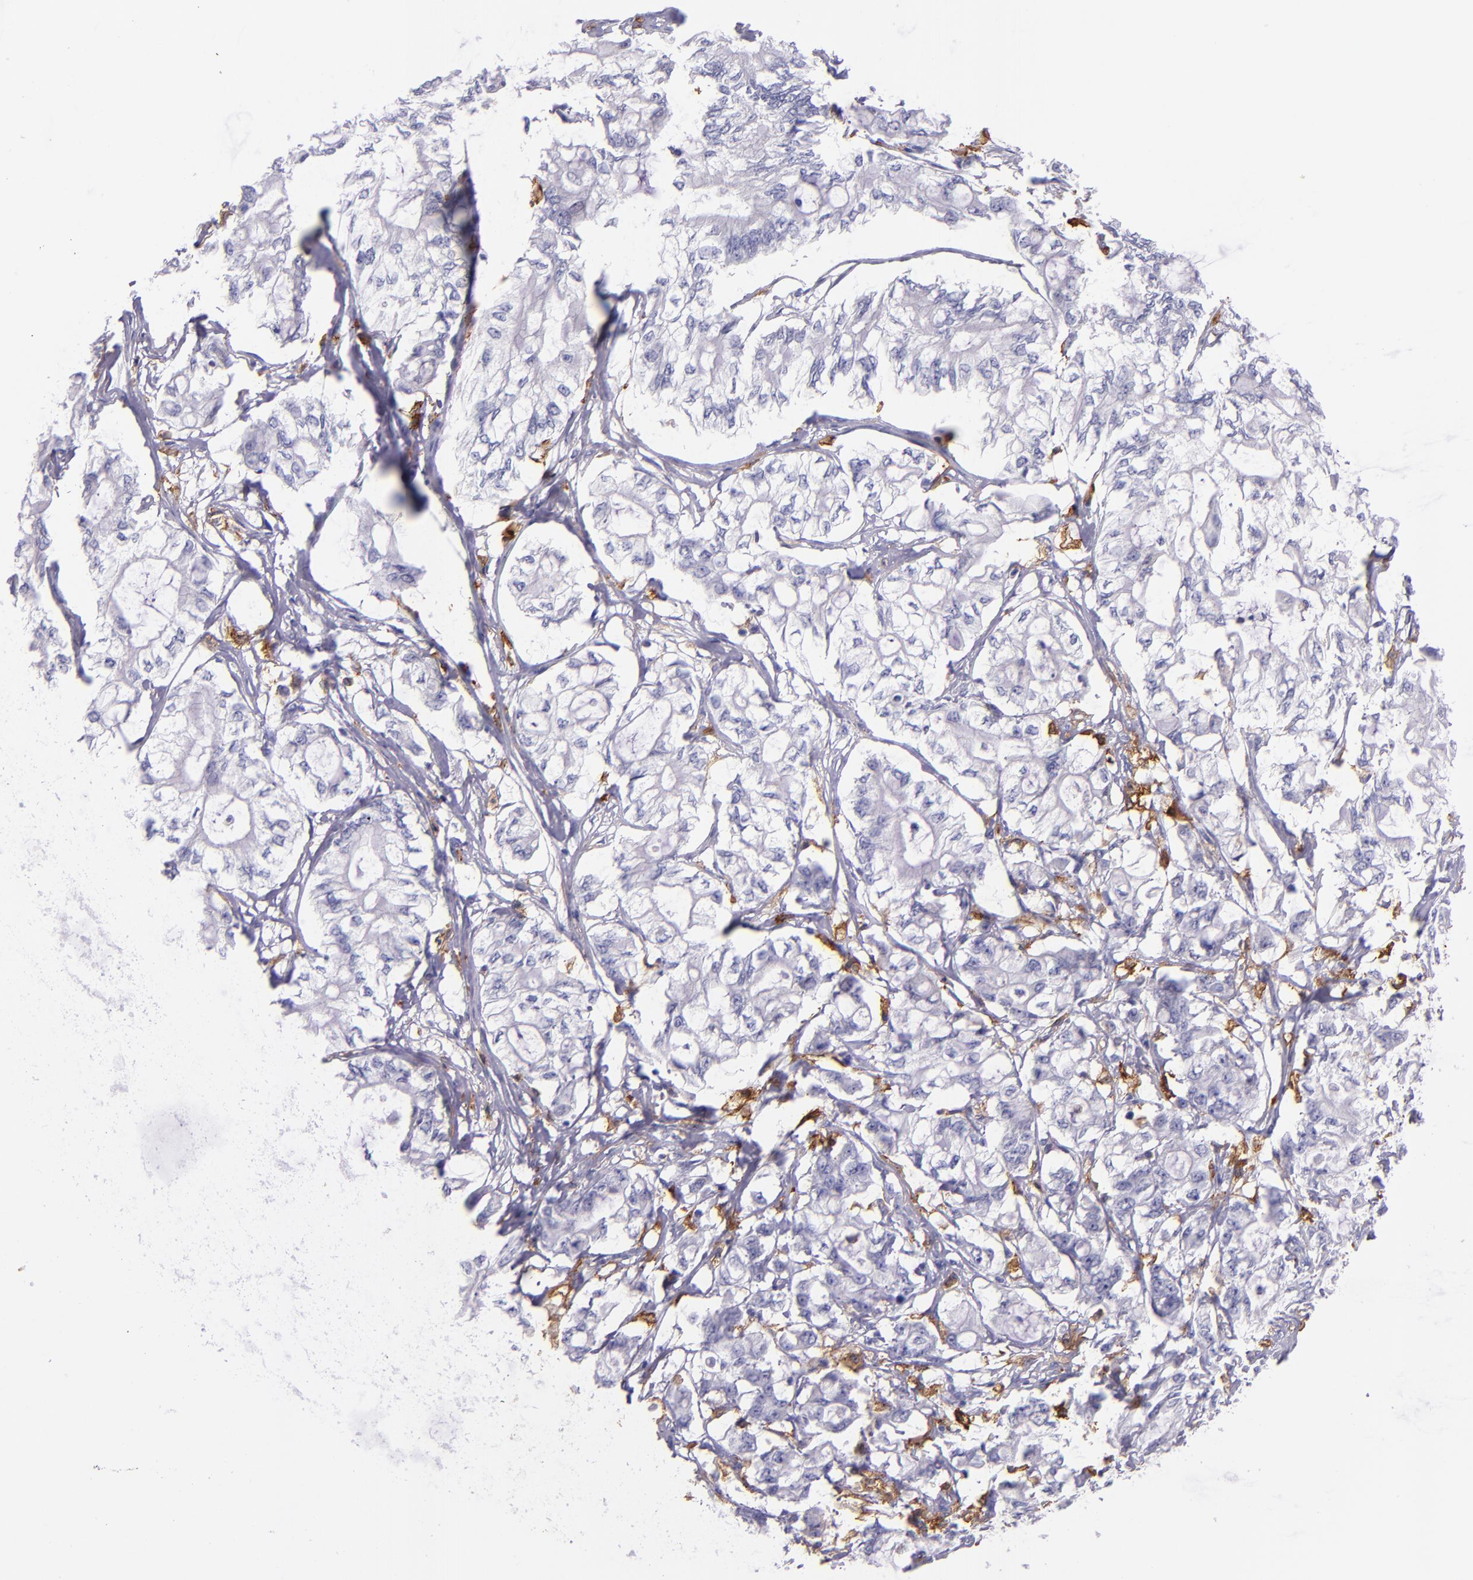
{"staining": {"intensity": "negative", "quantity": "none", "location": "none"}, "tissue": "pancreatic cancer", "cell_type": "Tumor cells", "image_type": "cancer", "snomed": [{"axis": "morphology", "description": "Adenocarcinoma, NOS"}, {"axis": "topography", "description": "Pancreas"}], "caption": "A high-resolution micrograph shows immunohistochemistry staining of pancreatic cancer (adenocarcinoma), which reveals no significant staining in tumor cells.", "gene": "CD163", "patient": {"sex": "male", "age": 79}}